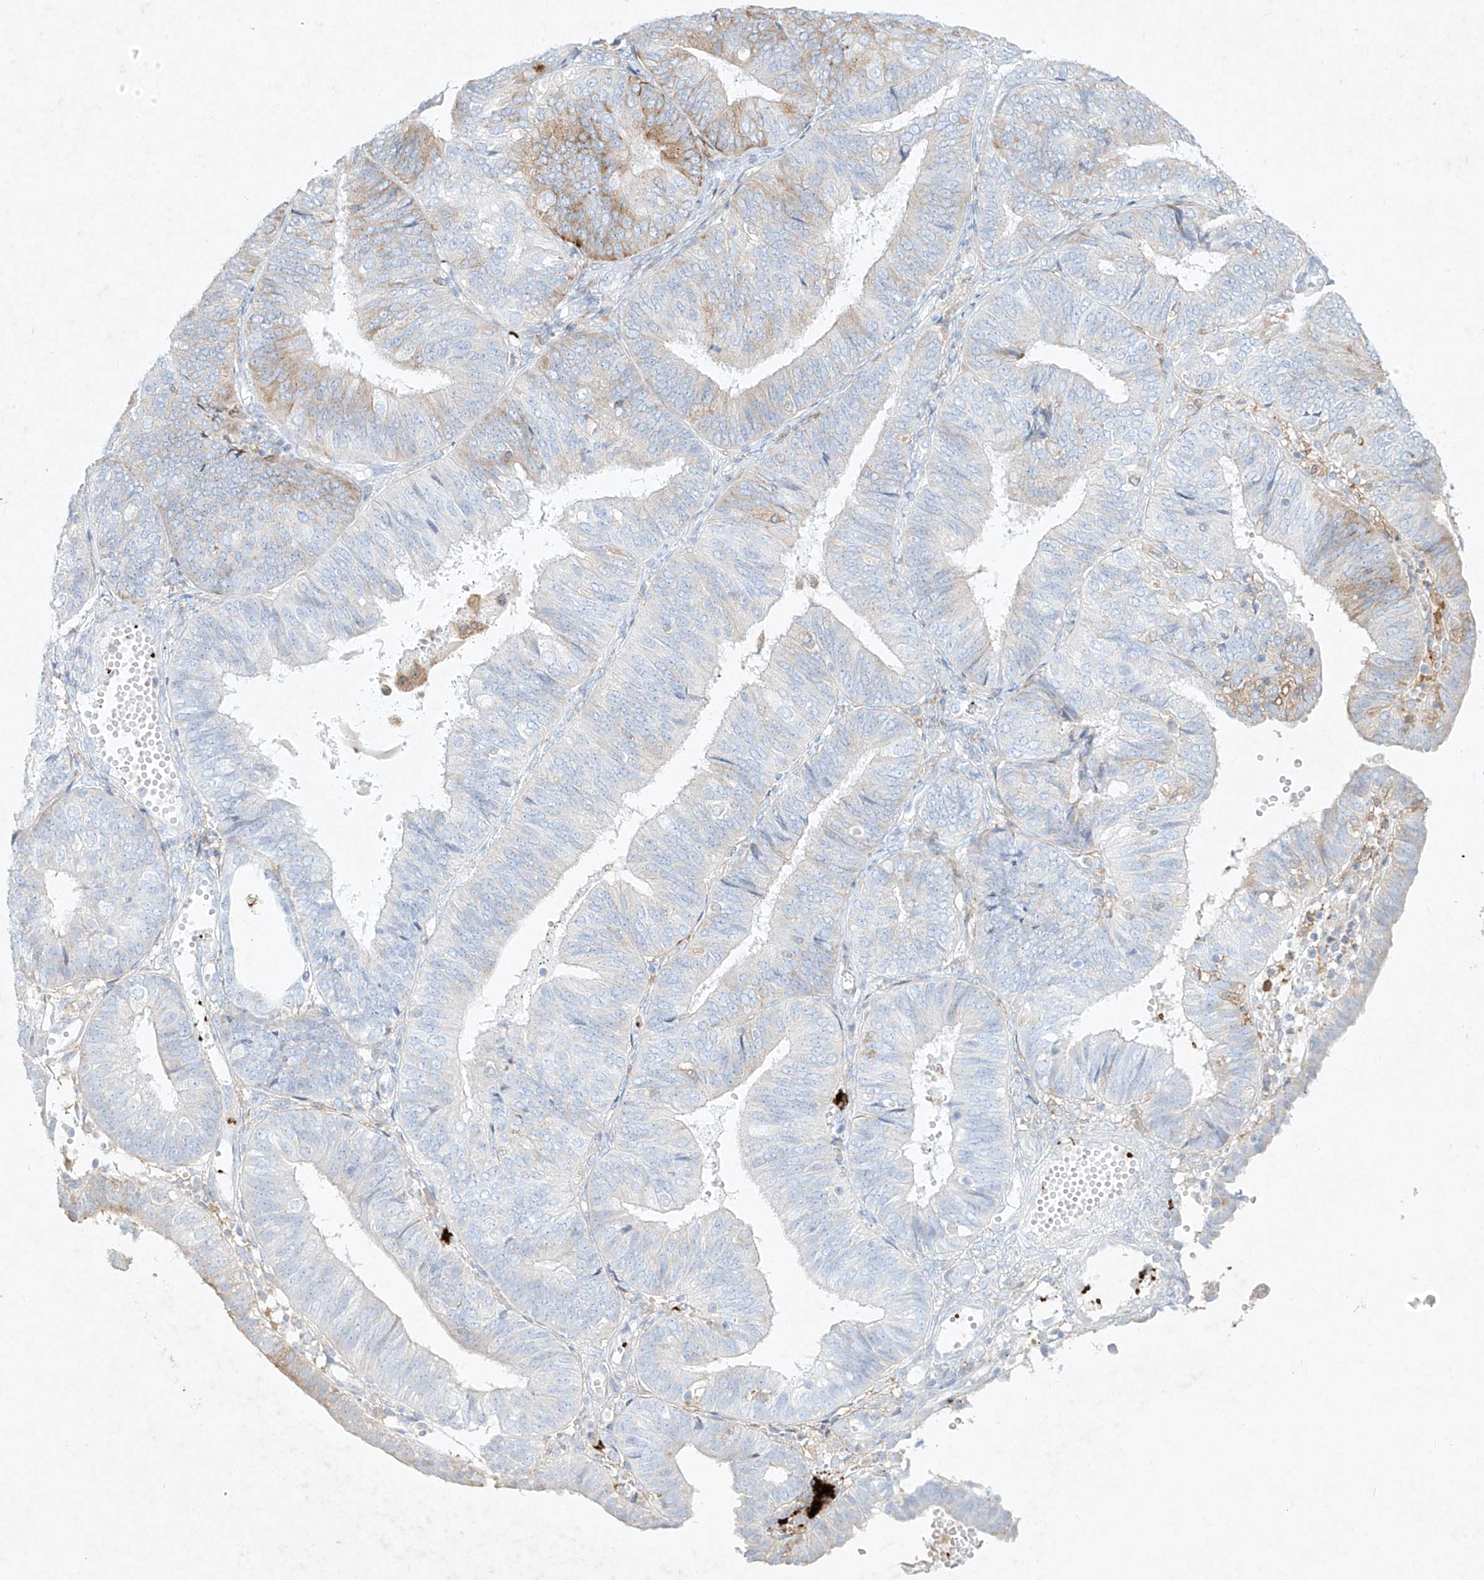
{"staining": {"intensity": "weak", "quantity": "<25%", "location": "cytoplasmic/membranous"}, "tissue": "endometrial cancer", "cell_type": "Tumor cells", "image_type": "cancer", "snomed": [{"axis": "morphology", "description": "Adenocarcinoma, NOS"}, {"axis": "topography", "description": "Endometrium"}], "caption": "Immunohistochemical staining of endometrial cancer exhibits no significant expression in tumor cells. (Brightfield microscopy of DAB (3,3'-diaminobenzidine) IHC at high magnification).", "gene": "PLEK", "patient": {"sex": "female", "age": 58}}